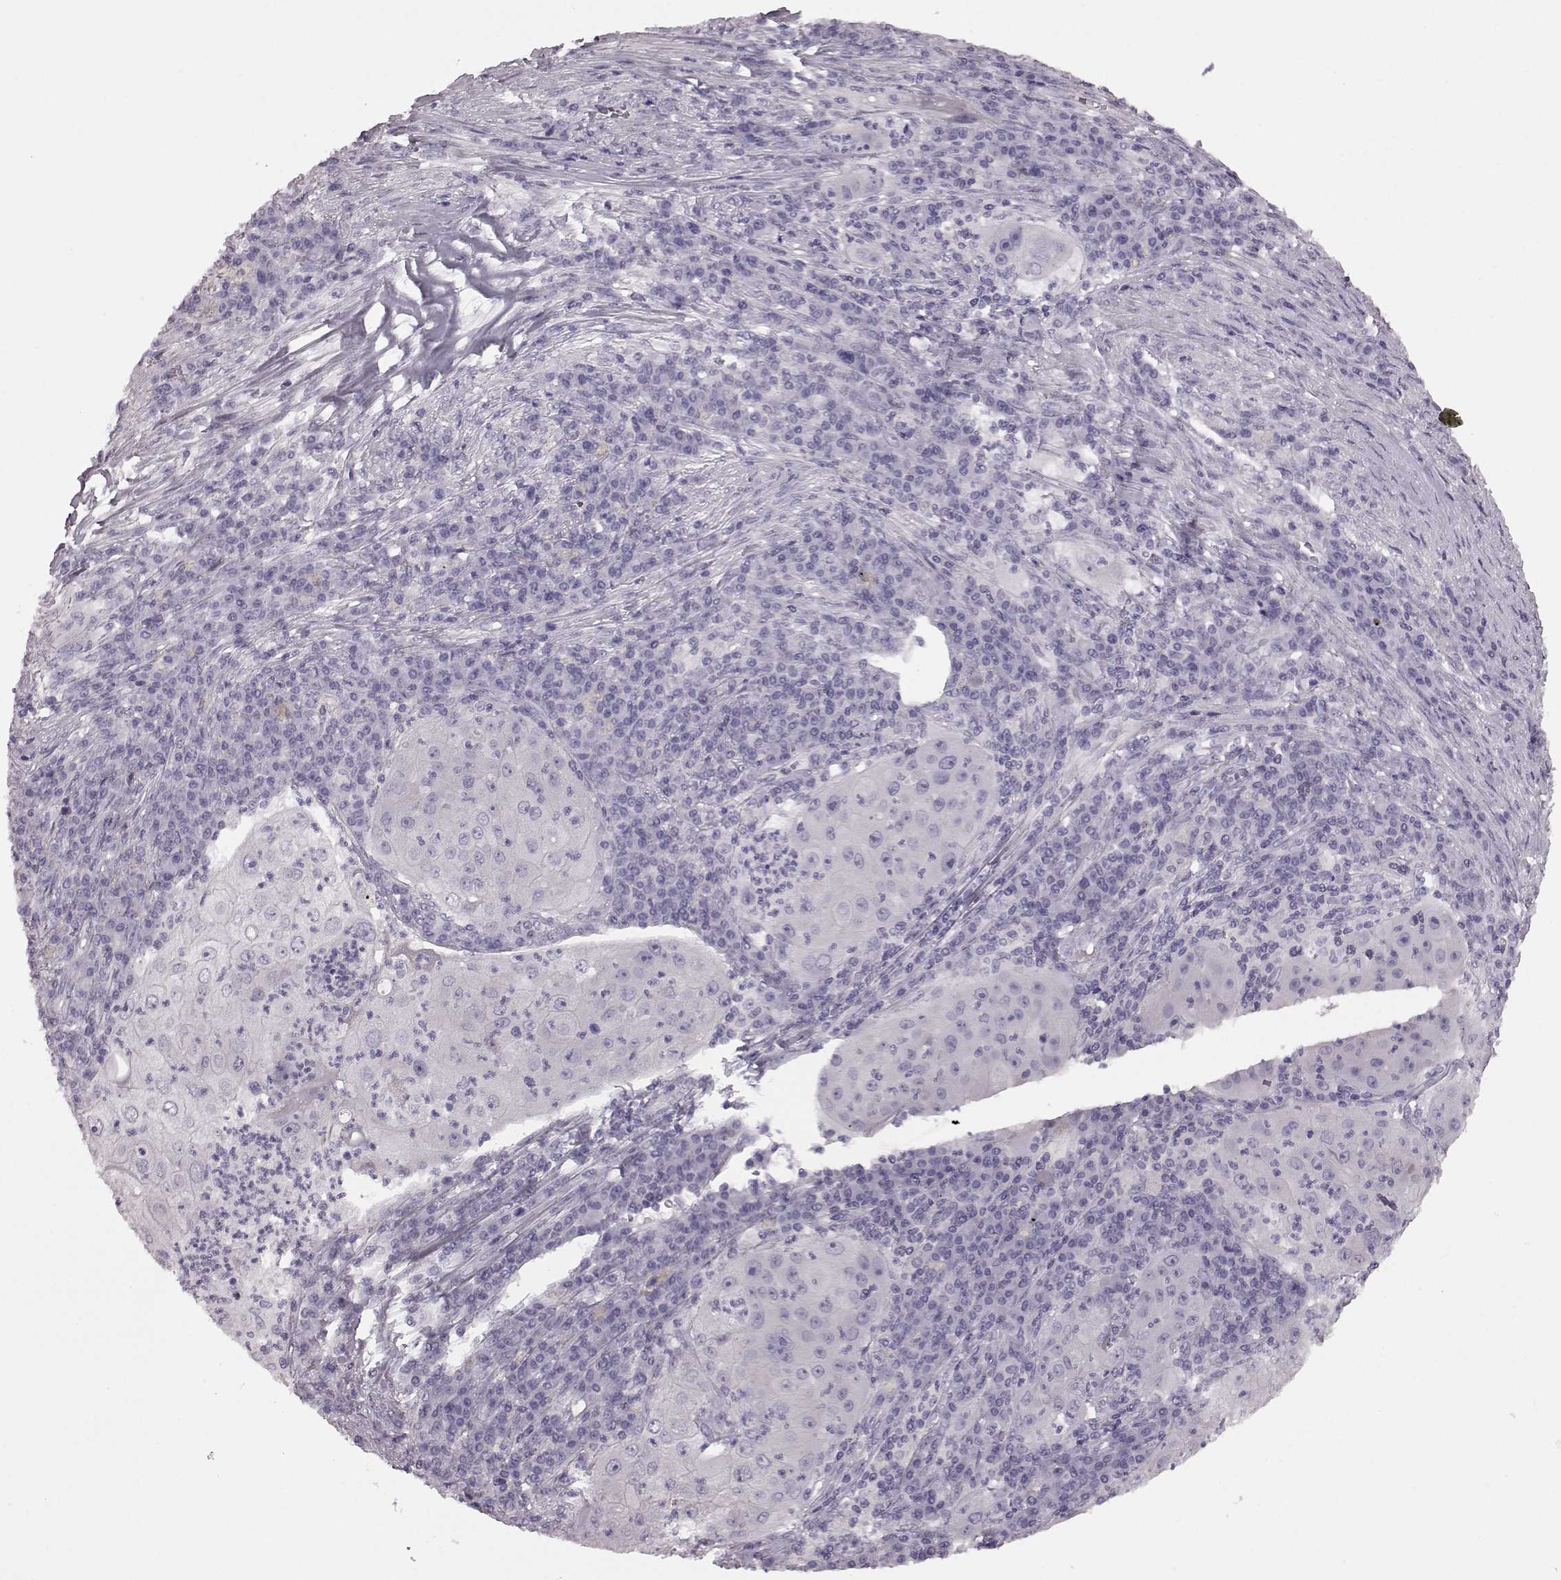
{"staining": {"intensity": "negative", "quantity": "none", "location": "none"}, "tissue": "lung cancer", "cell_type": "Tumor cells", "image_type": "cancer", "snomed": [{"axis": "morphology", "description": "Squamous cell carcinoma, NOS"}, {"axis": "topography", "description": "Lung"}], "caption": "The image shows no staining of tumor cells in lung squamous cell carcinoma. (DAB (3,3'-diaminobenzidine) immunohistochemistry, high magnification).", "gene": "CRYBA2", "patient": {"sex": "female", "age": 59}}